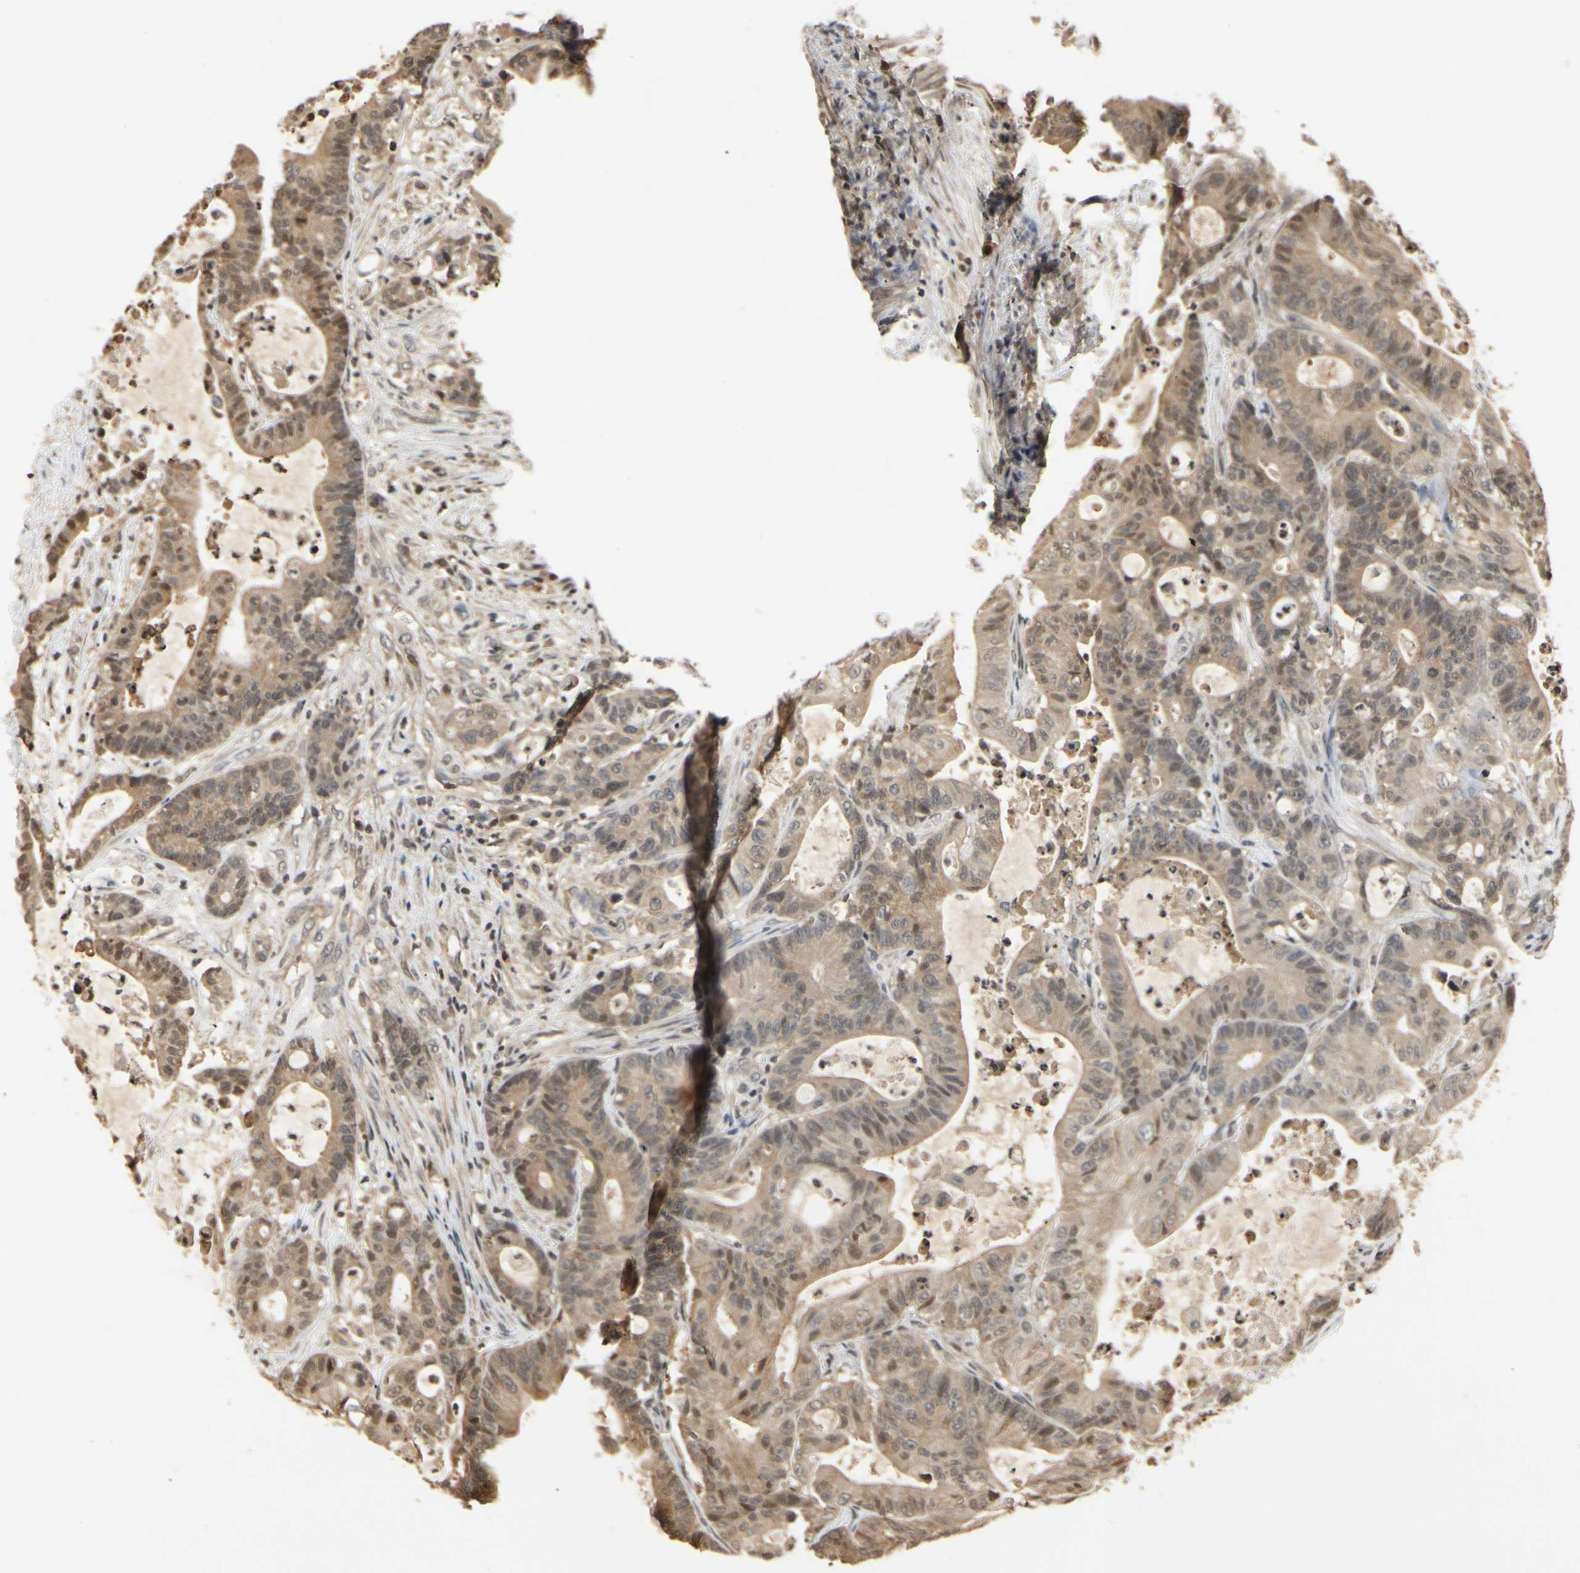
{"staining": {"intensity": "weak", "quantity": ">75%", "location": "cytoplasmic/membranous"}, "tissue": "colorectal cancer", "cell_type": "Tumor cells", "image_type": "cancer", "snomed": [{"axis": "morphology", "description": "Adenocarcinoma, NOS"}, {"axis": "topography", "description": "Colon"}], "caption": "Colorectal adenocarcinoma tissue shows weak cytoplasmic/membranous staining in approximately >75% of tumor cells, visualized by immunohistochemistry.", "gene": "SOD1", "patient": {"sex": "female", "age": 84}}